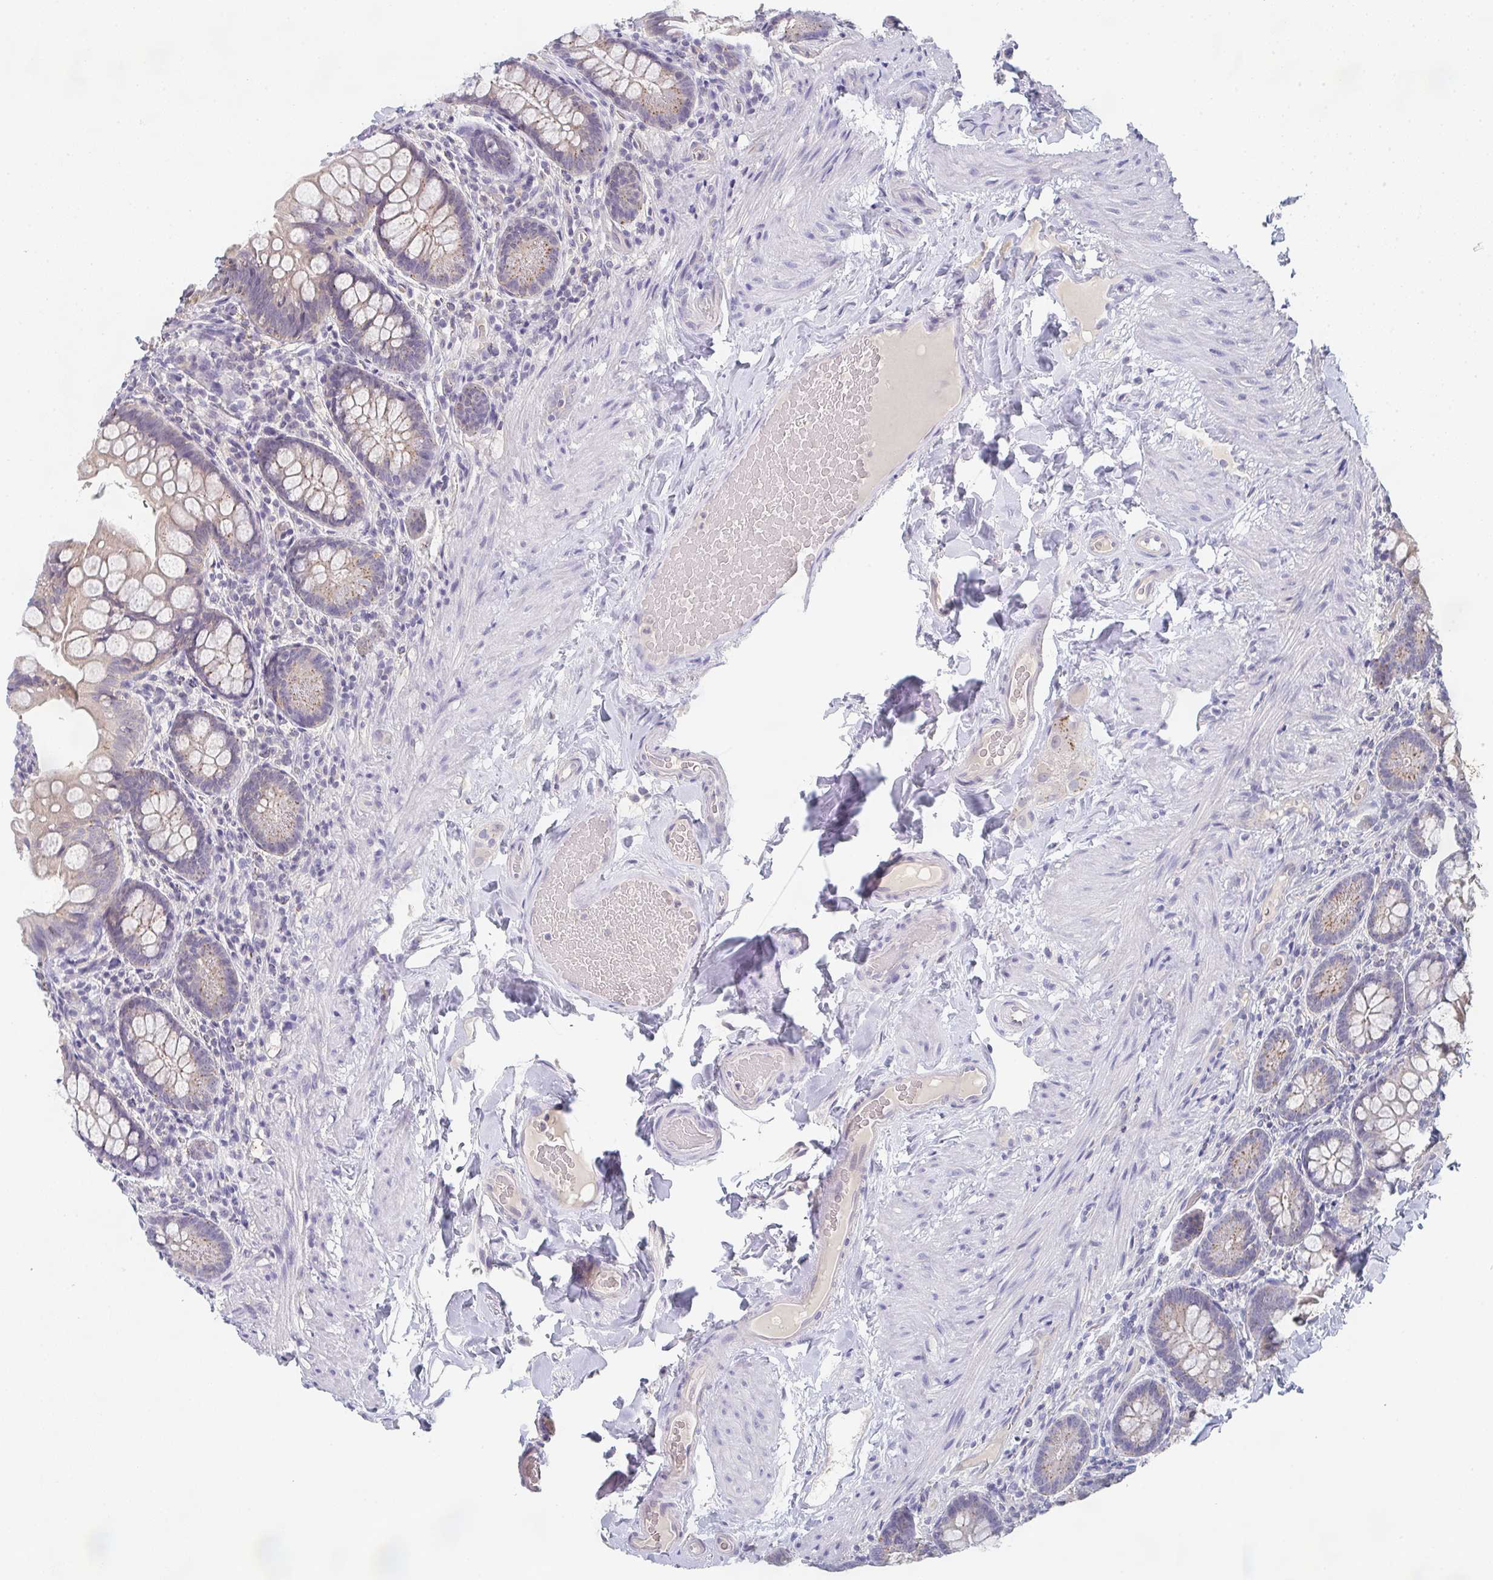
{"staining": {"intensity": "moderate", "quantity": "25%-75%", "location": "cytoplasmic/membranous"}, "tissue": "small intestine", "cell_type": "Glandular cells", "image_type": "normal", "snomed": [{"axis": "morphology", "description": "Normal tissue, NOS"}, {"axis": "topography", "description": "Small intestine"}], "caption": "Small intestine stained with immunohistochemistry displays moderate cytoplasmic/membranous expression in approximately 25%-75% of glandular cells. (DAB IHC with brightfield microscopy, high magnification).", "gene": "CHMP5", "patient": {"sex": "male", "age": 70}}